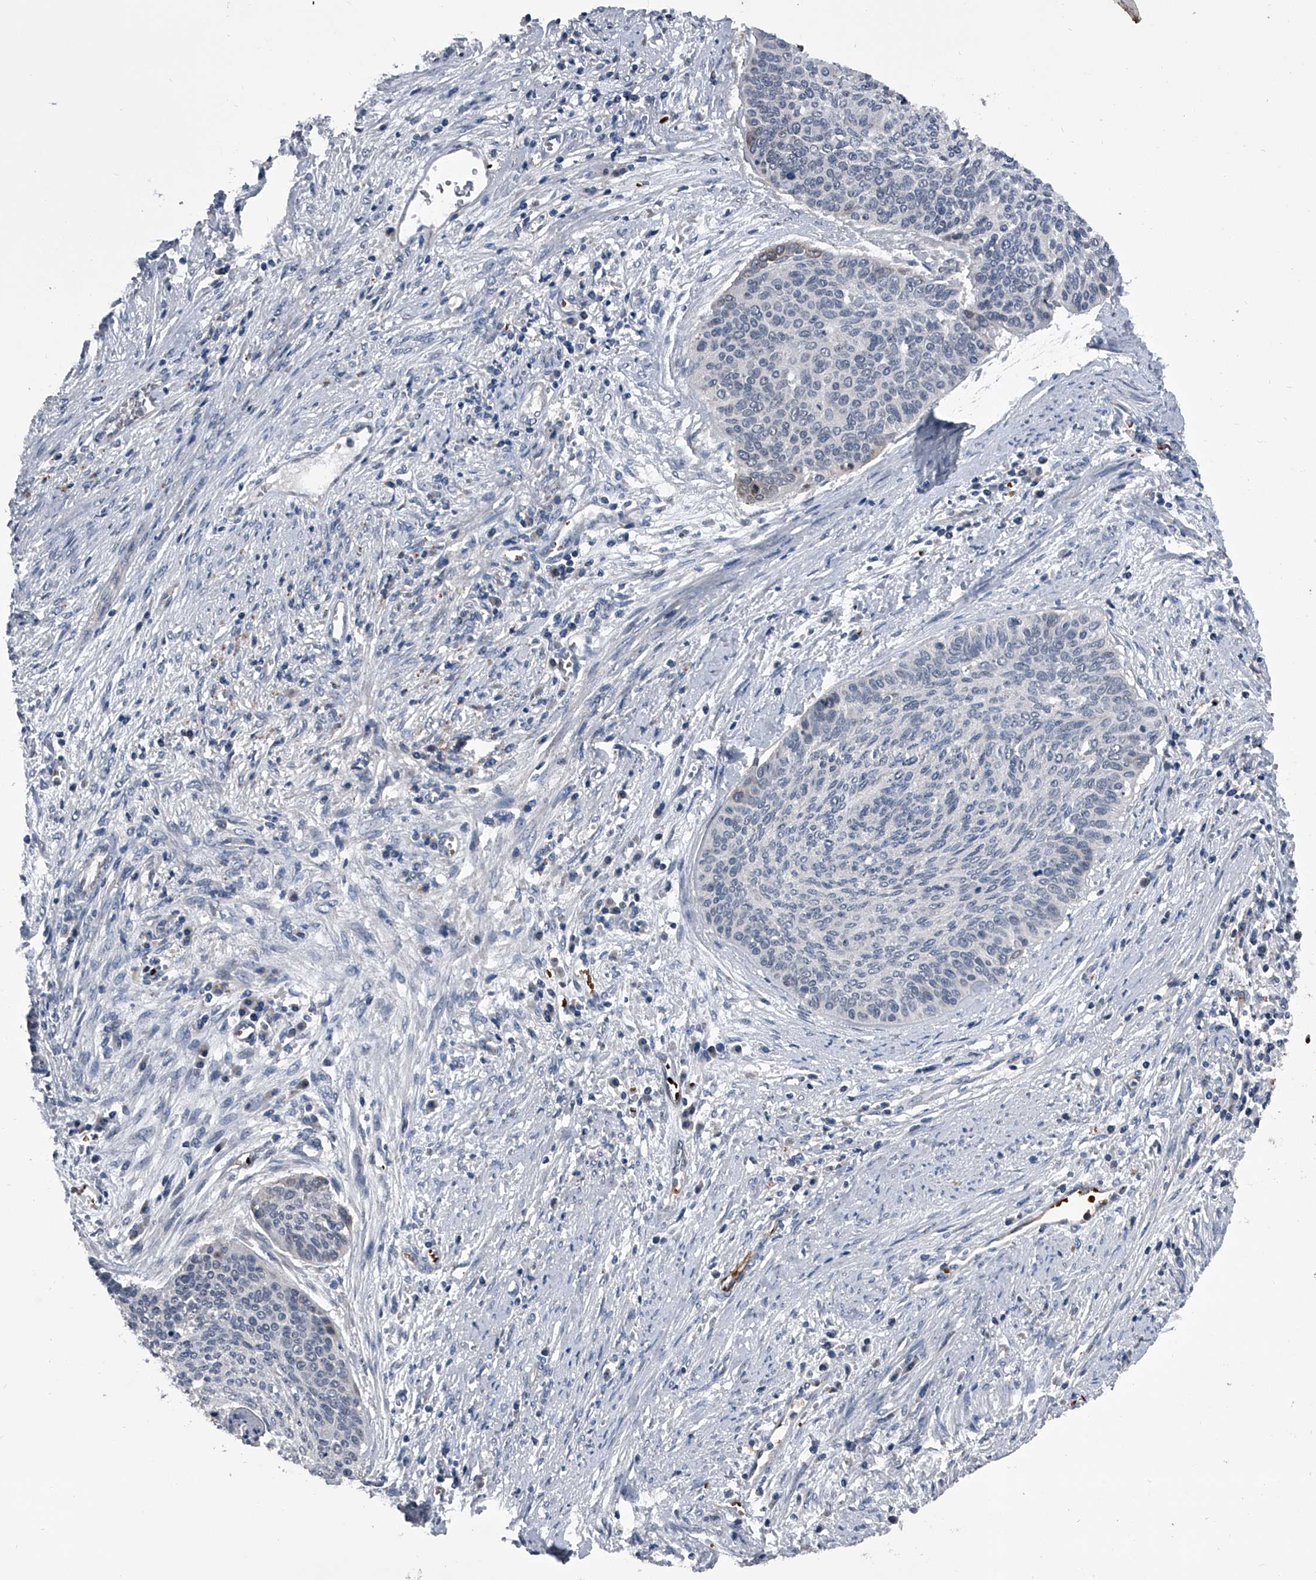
{"staining": {"intensity": "moderate", "quantity": "<25%", "location": "cytoplasmic/membranous"}, "tissue": "cervical cancer", "cell_type": "Tumor cells", "image_type": "cancer", "snomed": [{"axis": "morphology", "description": "Squamous cell carcinoma, NOS"}, {"axis": "topography", "description": "Cervix"}], "caption": "A low amount of moderate cytoplasmic/membranous staining is seen in approximately <25% of tumor cells in cervical squamous cell carcinoma tissue.", "gene": "CEP85L", "patient": {"sex": "female", "age": 55}}